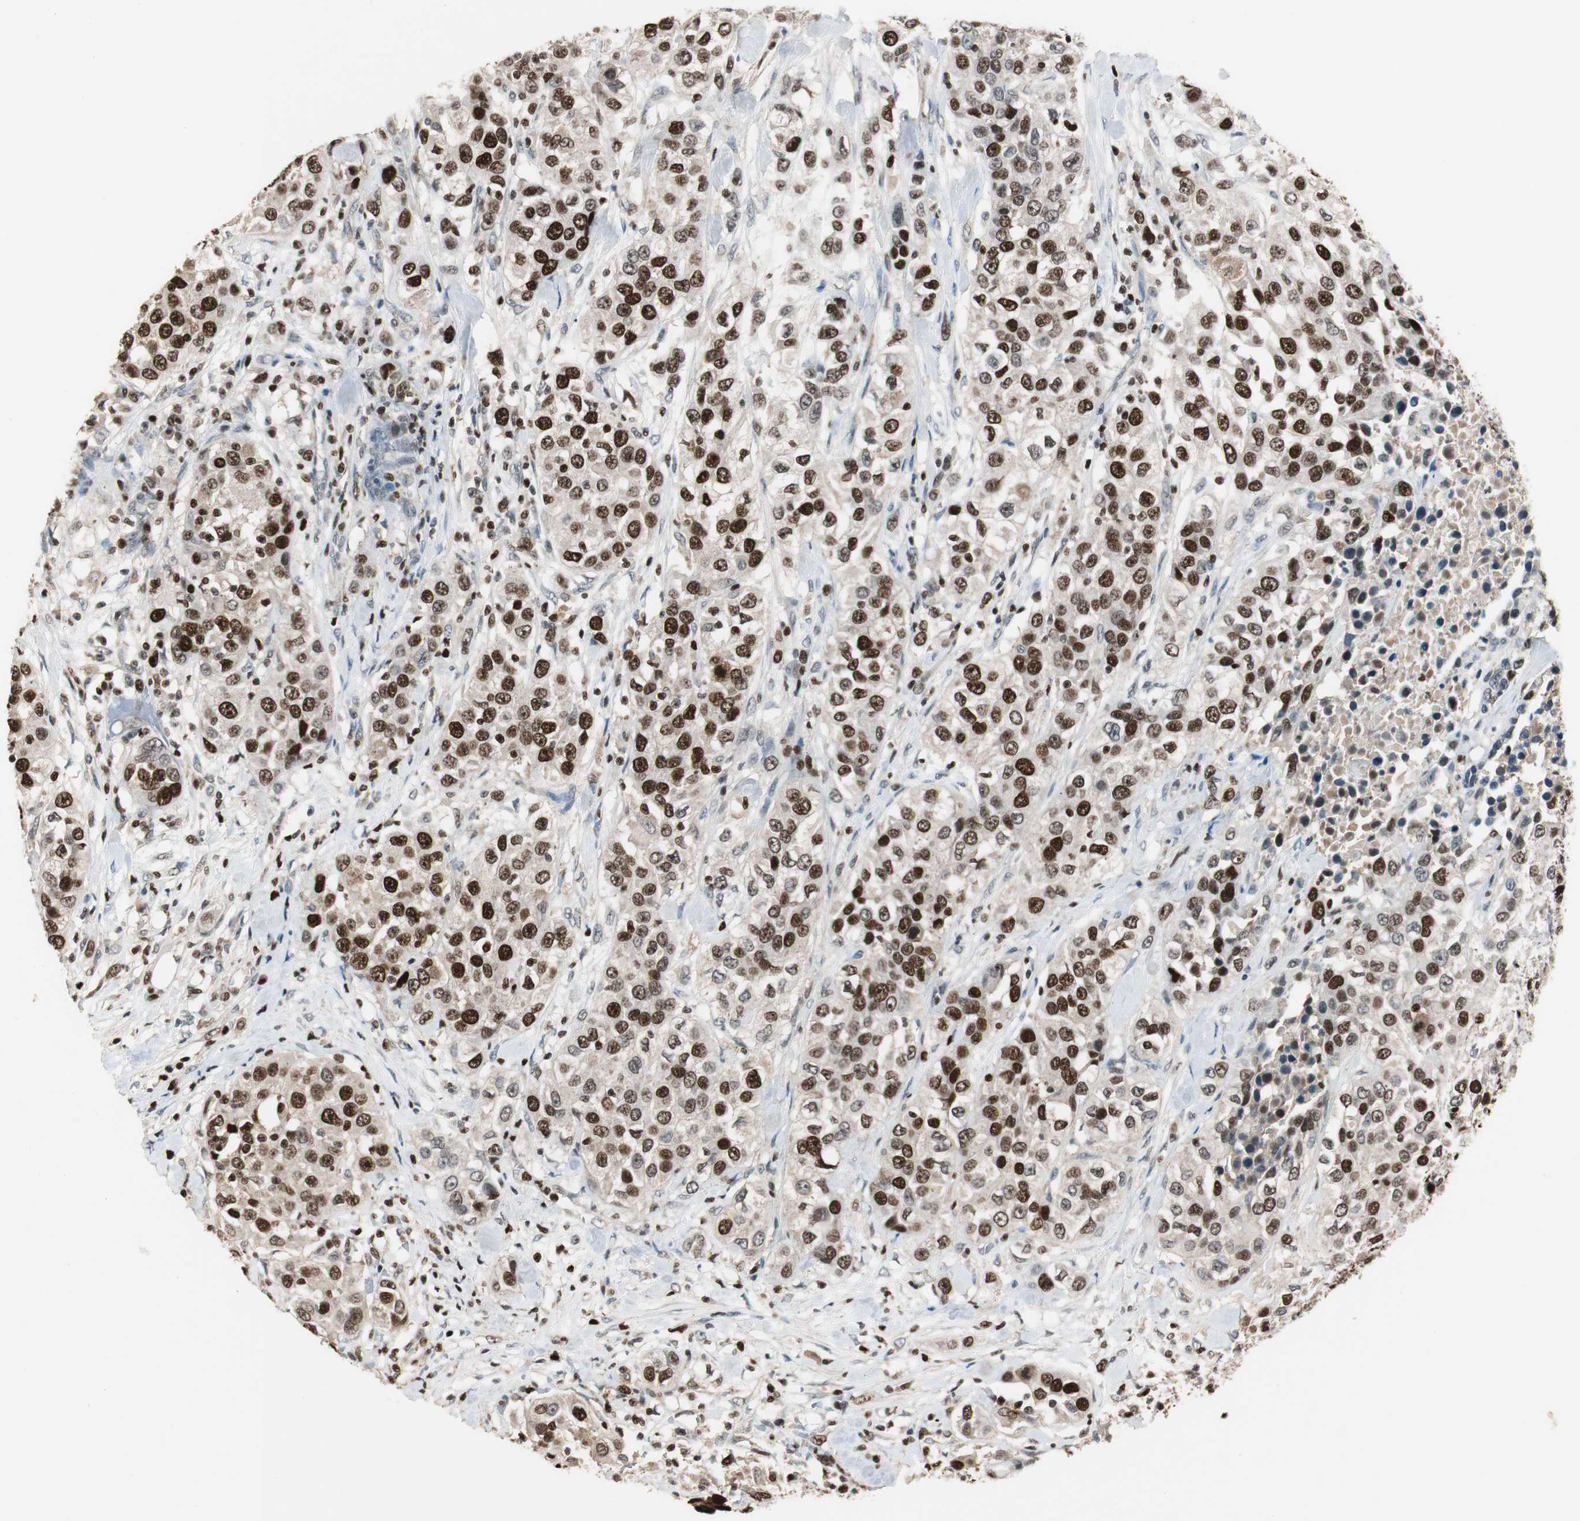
{"staining": {"intensity": "strong", "quantity": ">75%", "location": "nuclear"}, "tissue": "urothelial cancer", "cell_type": "Tumor cells", "image_type": "cancer", "snomed": [{"axis": "morphology", "description": "Urothelial carcinoma, High grade"}, {"axis": "topography", "description": "Urinary bladder"}], "caption": "Protein staining of urothelial cancer tissue reveals strong nuclear expression in about >75% of tumor cells. The protein of interest is stained brown, and the nuclei are stained in blue (DAB (3,3'-diaminobenzidine) IHC with brightfield microscopy, high magnification).", "gene": "FEN1", "patient": {"sex": "female", "age": 80}}